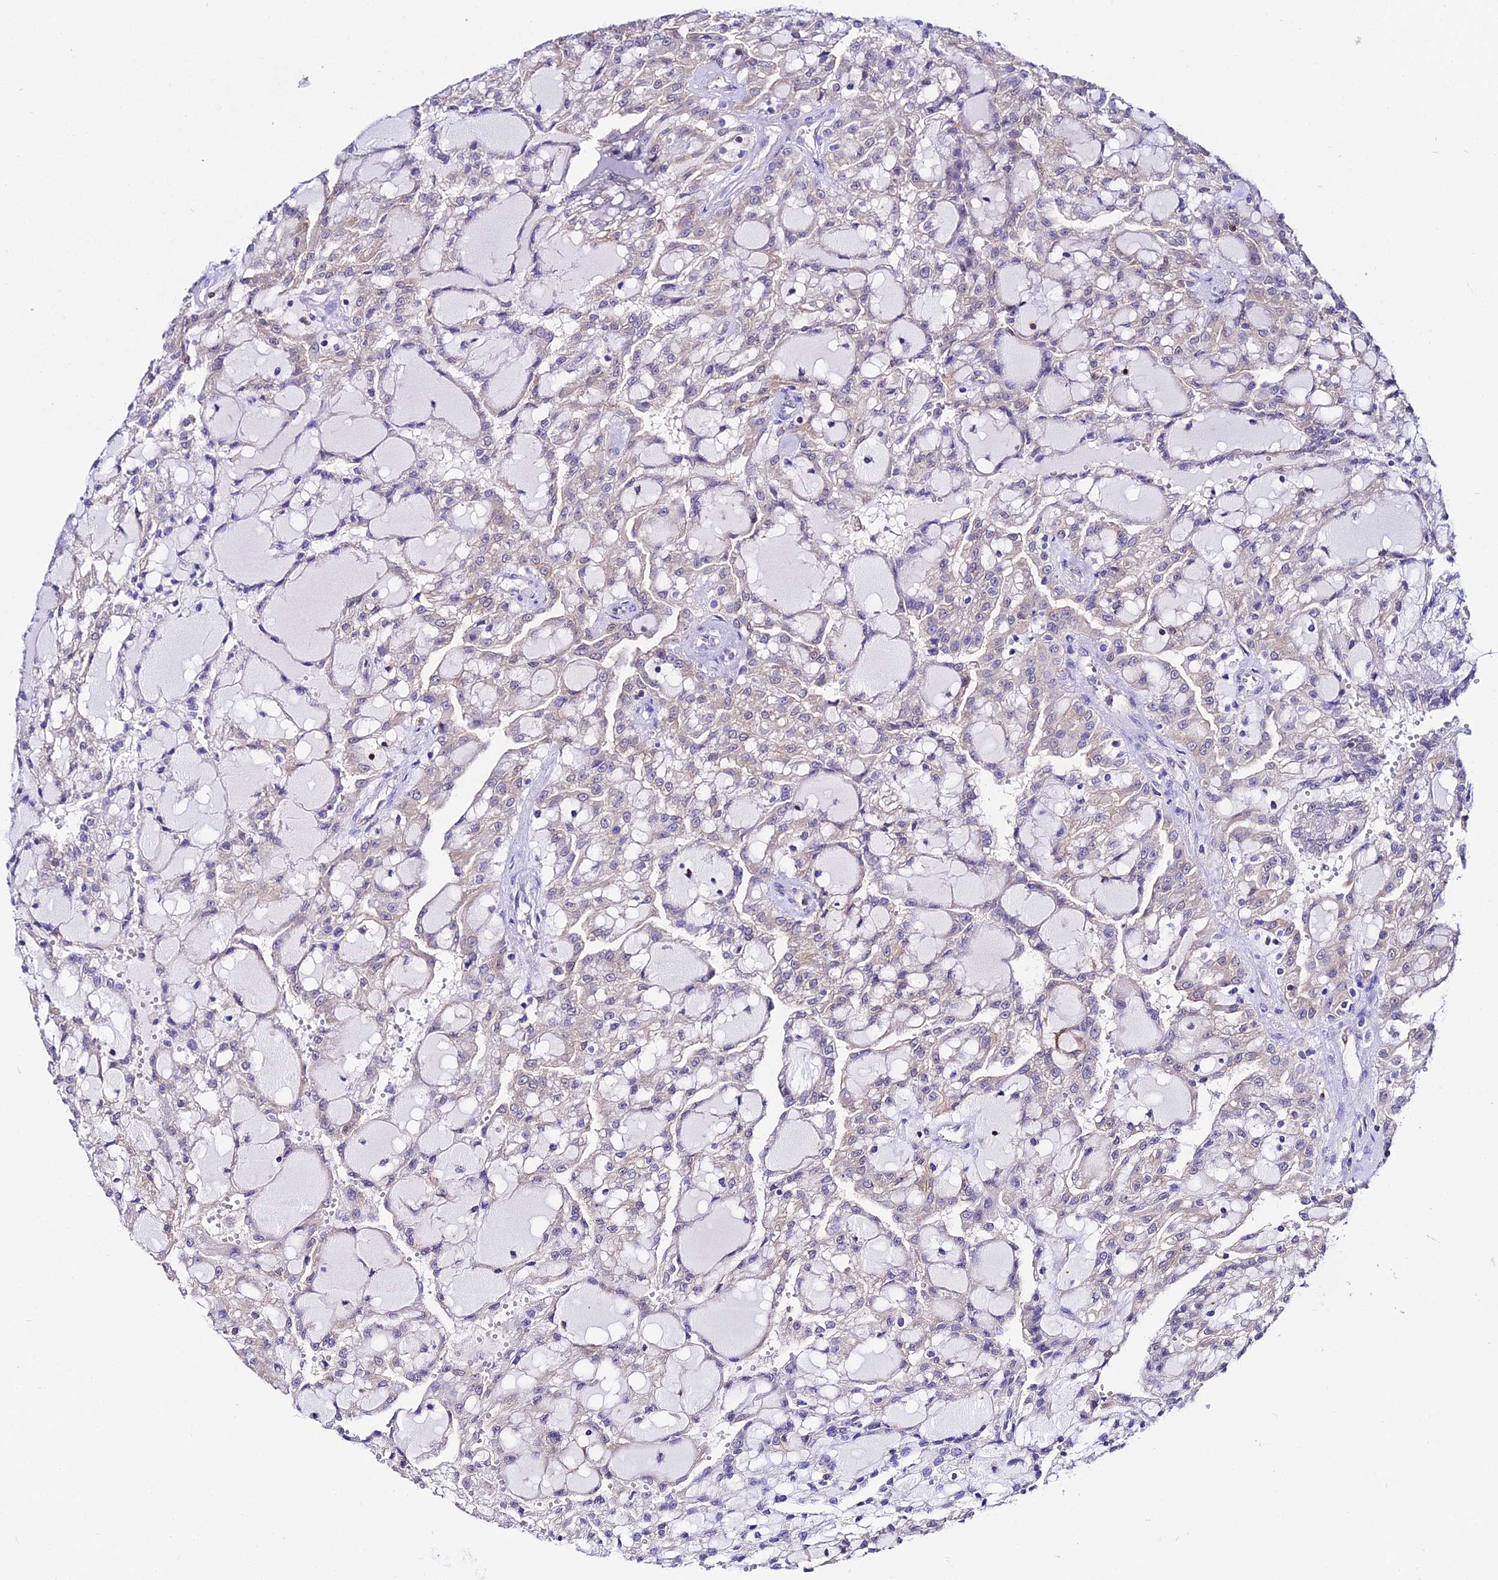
{"staining": {"intensity": "negative", "quantity": "none", "location": "none"}, "tissue": "renal cancer", "cell_type": "Tumor cells", "image_type": "cancer", "snomed": [{"axis": "morphology", "description": "Adenocarcinoma, NOS"}, {"axis": "topography", "description": "Kidney"}], "caption": "Tumor cells show no significant protein staining in renal cancer (adenocarcinoma).", "gene": "S100A16", "patient": {"sex": "male", "age": 63}}